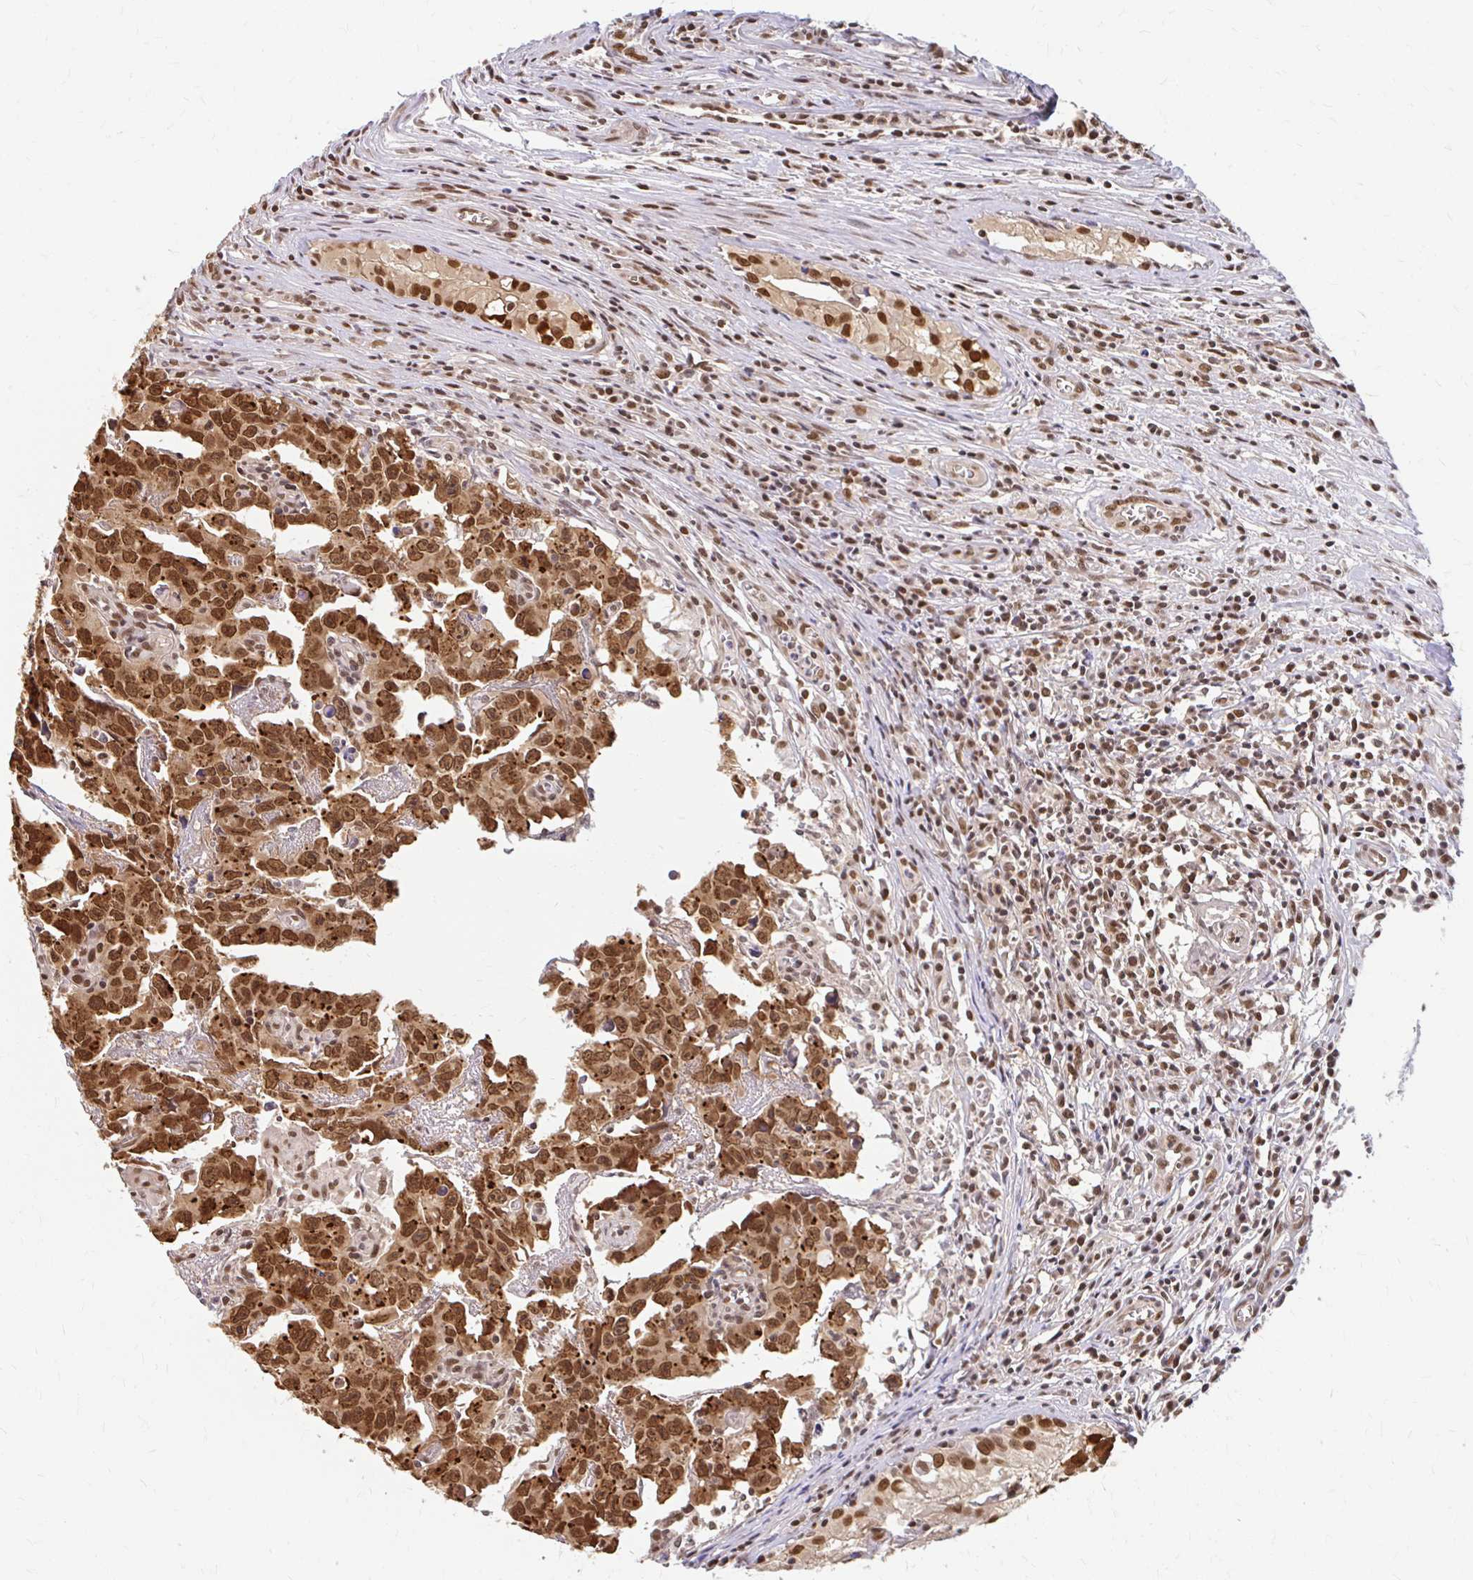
{"staining": {"intensity": "moderate", "quantity": ">75%", "location": "cytoplasmic/membranous,nuclear"}, "tissue": "testis cancer", "cell_type": "Tumor cells", "image_type": "cancer", "snomed": [{"axis": "morphology", "description": "Carcinoma, Embryonal, NOS"}, {"axis": "topography", "description": "Testis"}], "caption": "Human embryonal carcinoma (testis) stained for a protein (brown) displays moderate cytoplasmic/membranous and nuclear positive positivity in approximately >75% of tumor cells.", "gene": "XPO1", "patient": {"sex": "male", "age": 22}}